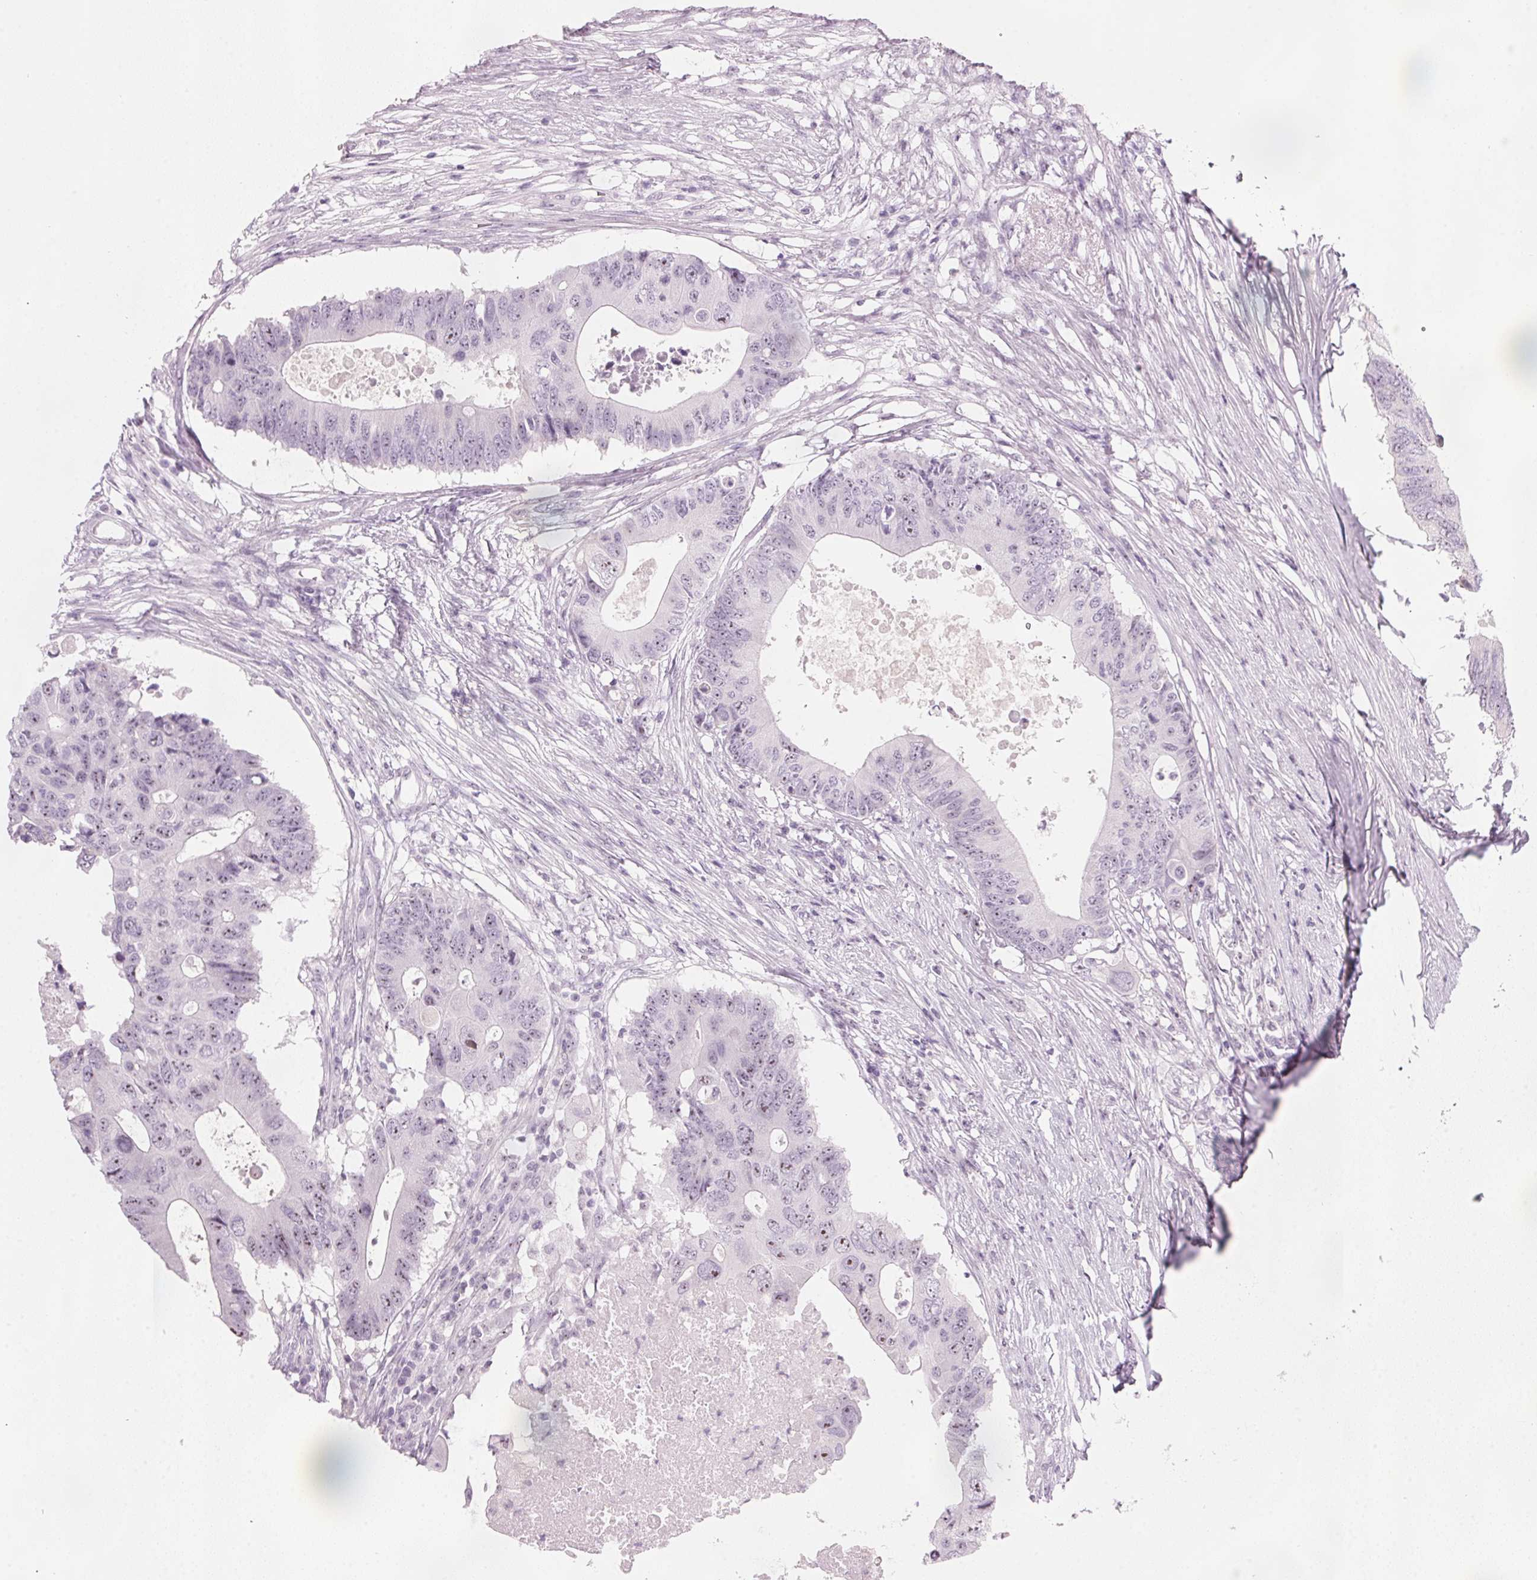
{"staining": {"intensity": "weak", "quantity": "<25%", "location": "nuclear"}, "tissue": "colorectal cancer", "cell_type": "Tumor cells", "image_type": "cancer", "snomed": [{"axis": "morphology", "description": "Adenocarcinoma, NOS"}, {"axis": "topography", "description": "Colon"}], "caption": "Immunohistochemistry (IHC) micrograph of human adenocarcinoma (colorectal) stained for a protein (brown), which demonstrates no positivity in tumor cells. The staining was performed using DAB (3,3'-diaminobenzidine) to visualize the protein expression in brown, while the nuclei were stained in blue with hematoxylin (Magnification: 20x).", "gene": "DNTTIP2", "patient": {"sex": "male", "age": 71}}